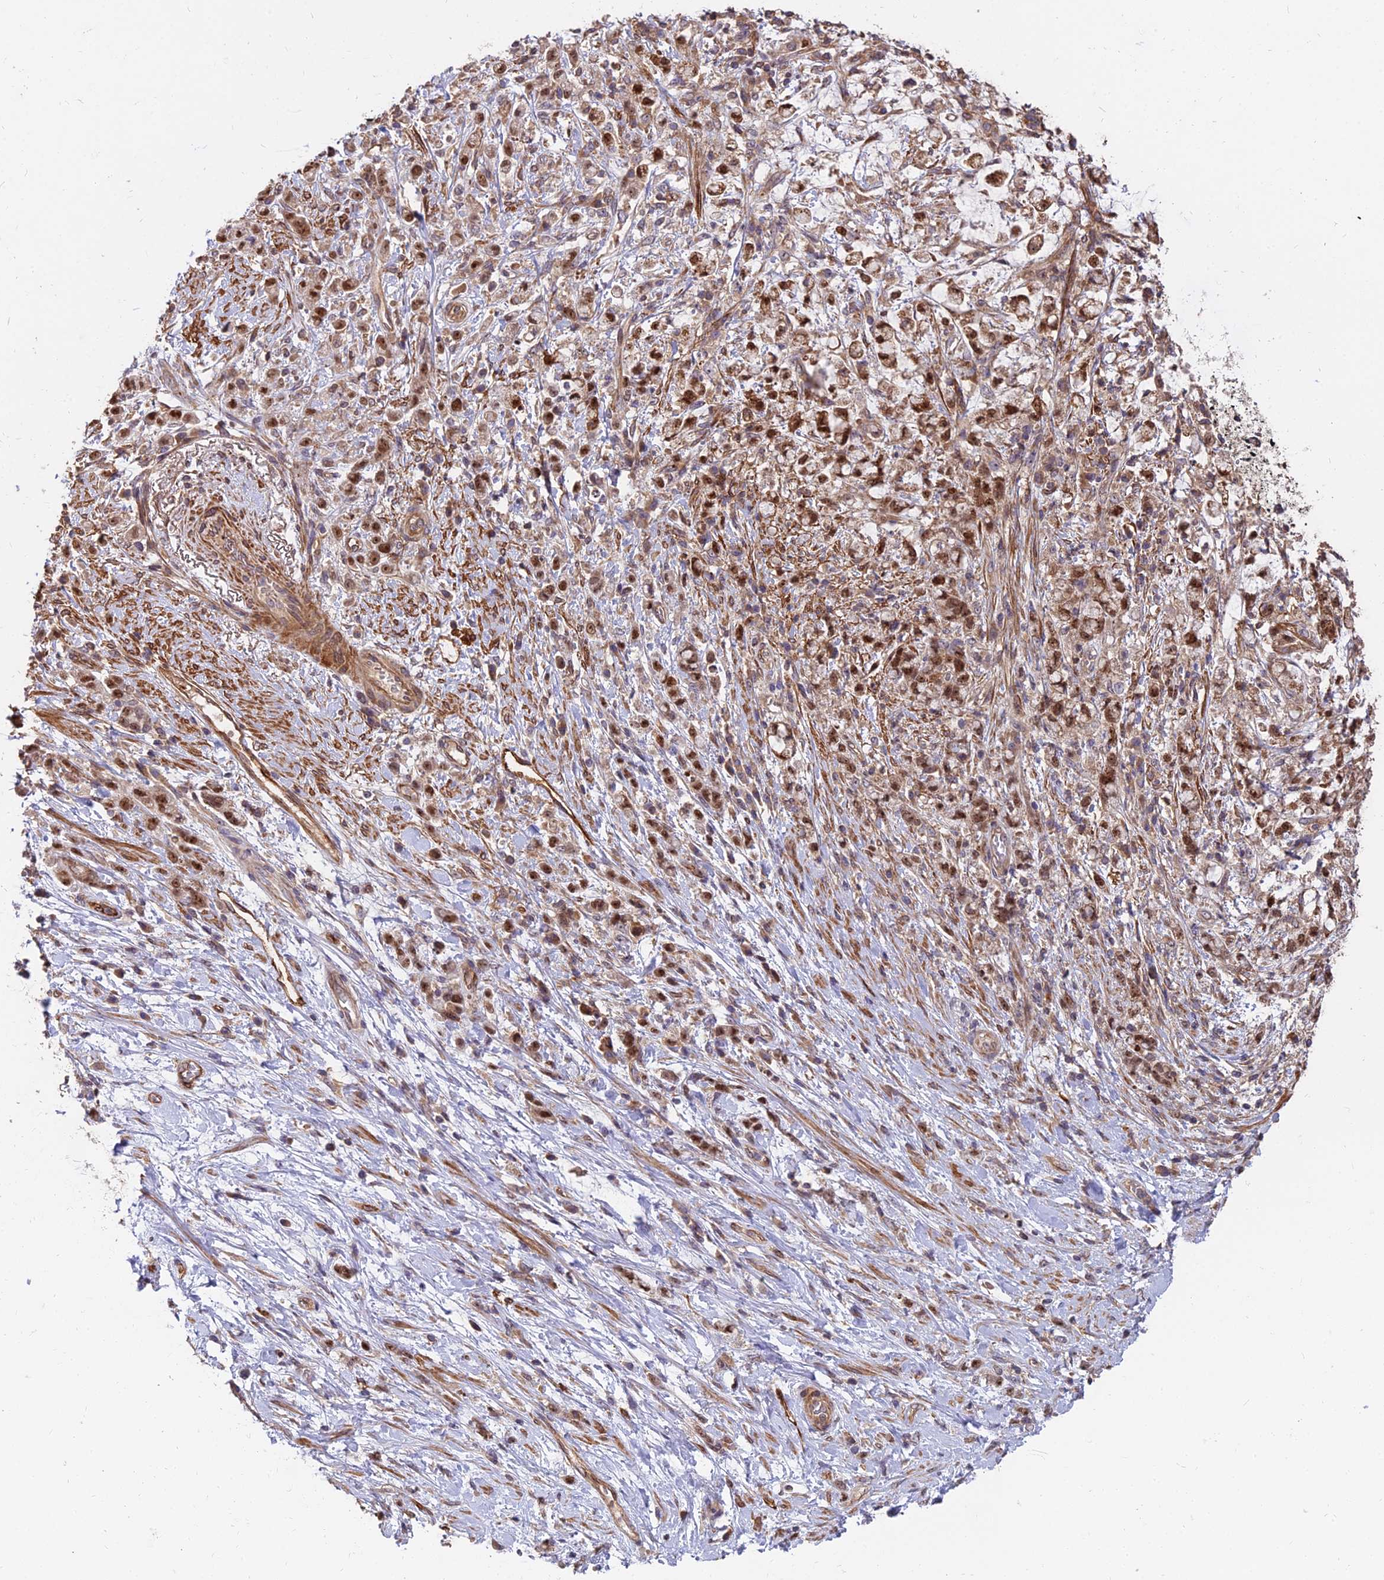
{"staining": {"intensity": "strong", "quantity": ">75%", "location": "nuclear"}, "tissue": "stomach cancer", "cell_type": "Tumor cells", "image_type": "cancer", "snomed": [{"axis": "morphology", "description": "Adenocarcinoma, NOS"}, {"axis": "topography", "description": "Stomach"}], "caption": "Stomach adenocarcinoma stained with a protein marker shows strong staining in tumor cells.", "gene": "TCEA3", "patient": {"sex": "female", "age": 60}}